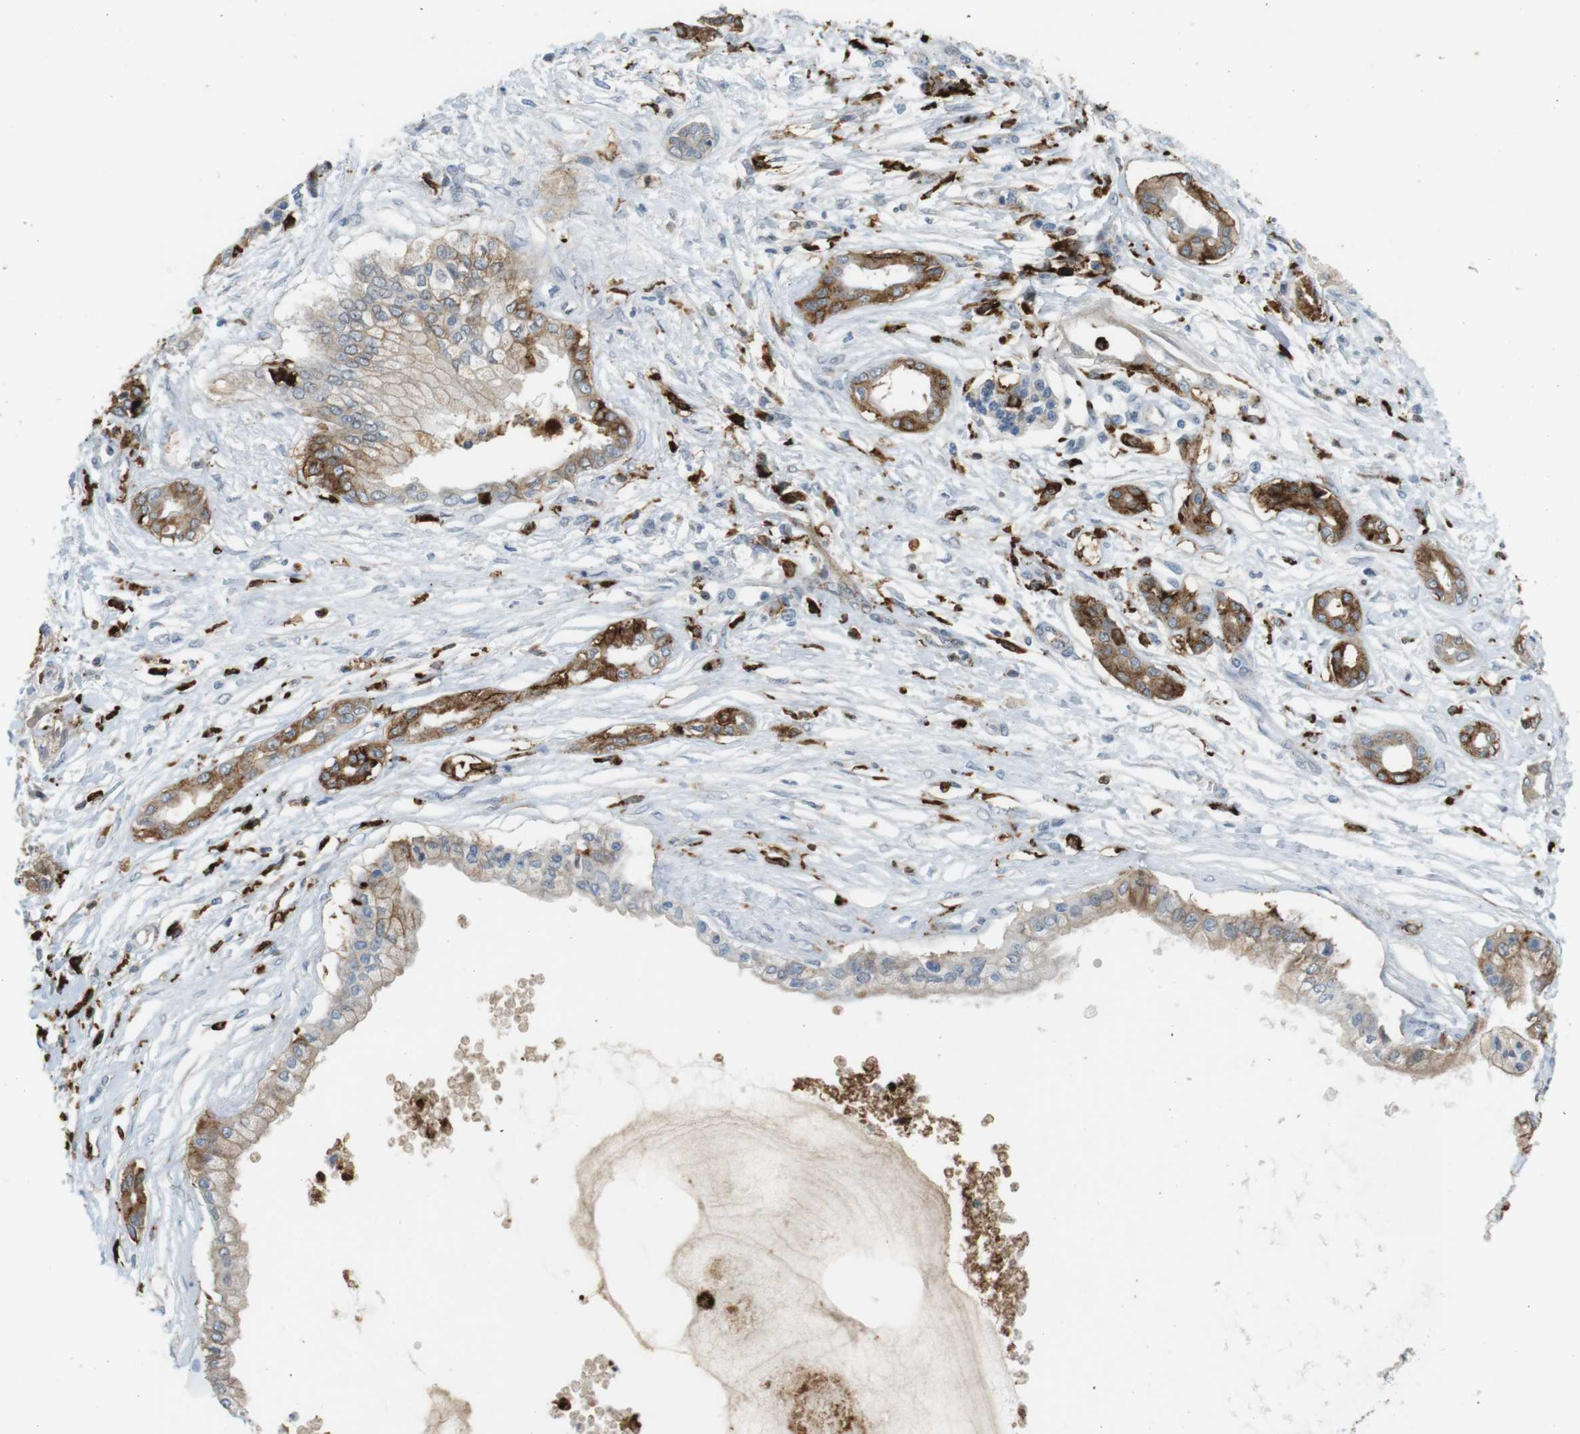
{"staining": {"intensity": "moderate", "quantity": ">75%", "location": "cytoplasmic/membranous"}, "tissue": "pancreatic cancer", "cell_type": "Tumor cells", "image_type": "cancer", "snomed": [{"axis": "morphology", "description": "Adenocarcinoma, NOS"}, {"axis": "topography", "description": "Pancreas"}], "caption": "Adenocarcinoma (pancreatic) stained with immunohistochemistry (IHC) demonstrates moderate cytoplasmic/membranous expression in approximately >75% of tumor cells.", "gene": "HLA-DRA", "patient": {"sex": "male", "age": 56}}